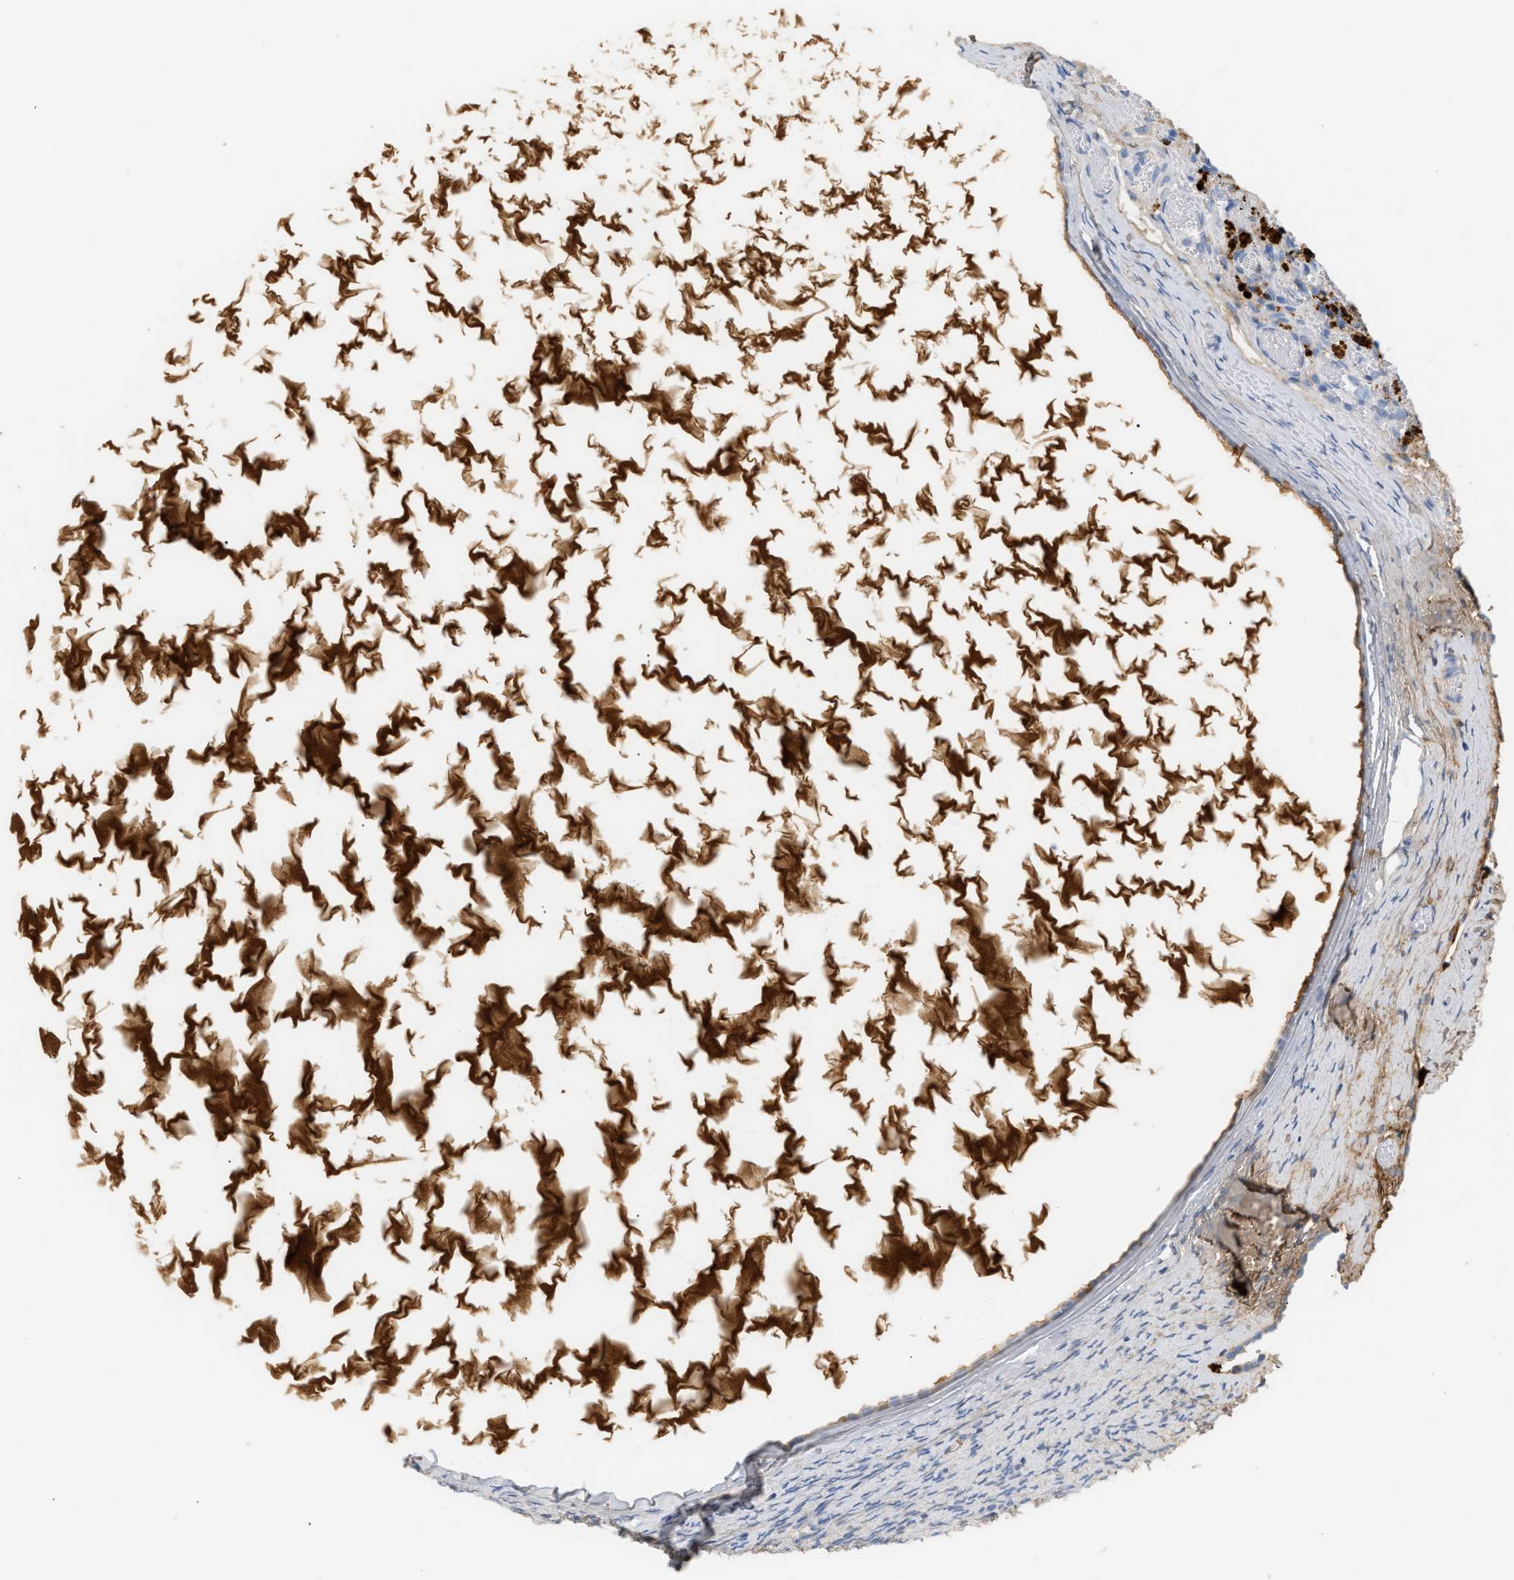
{"staining": {"intensity": "moderate", "quantity": ">75%", "location": "cytoplasmic/membranous"}, "tissue": "ovary", "cell_type": "Follicle cells", "image_type": "normal", "snomed": [{"axis": "morphology", "description": "Normal tissue, NOS"}, {"axis": "topography", "description": "Ovary"}], "caption": "High-magnification brightfield microscopy of unremarkable ovary stained with DAB (3,3'-diaminobenzidine) (brown) and counterstained with hematoxylin (blue). follicle cells exhibit moderate cytoplasmic/membranous staining is seen in about>75% of cells. (DAB (3,3'-diaminobenzidine) = brown stain, brightfield microscopy at high magnification).", "gene": "CFH", "patient": {"sex": "female", "age": 33}}